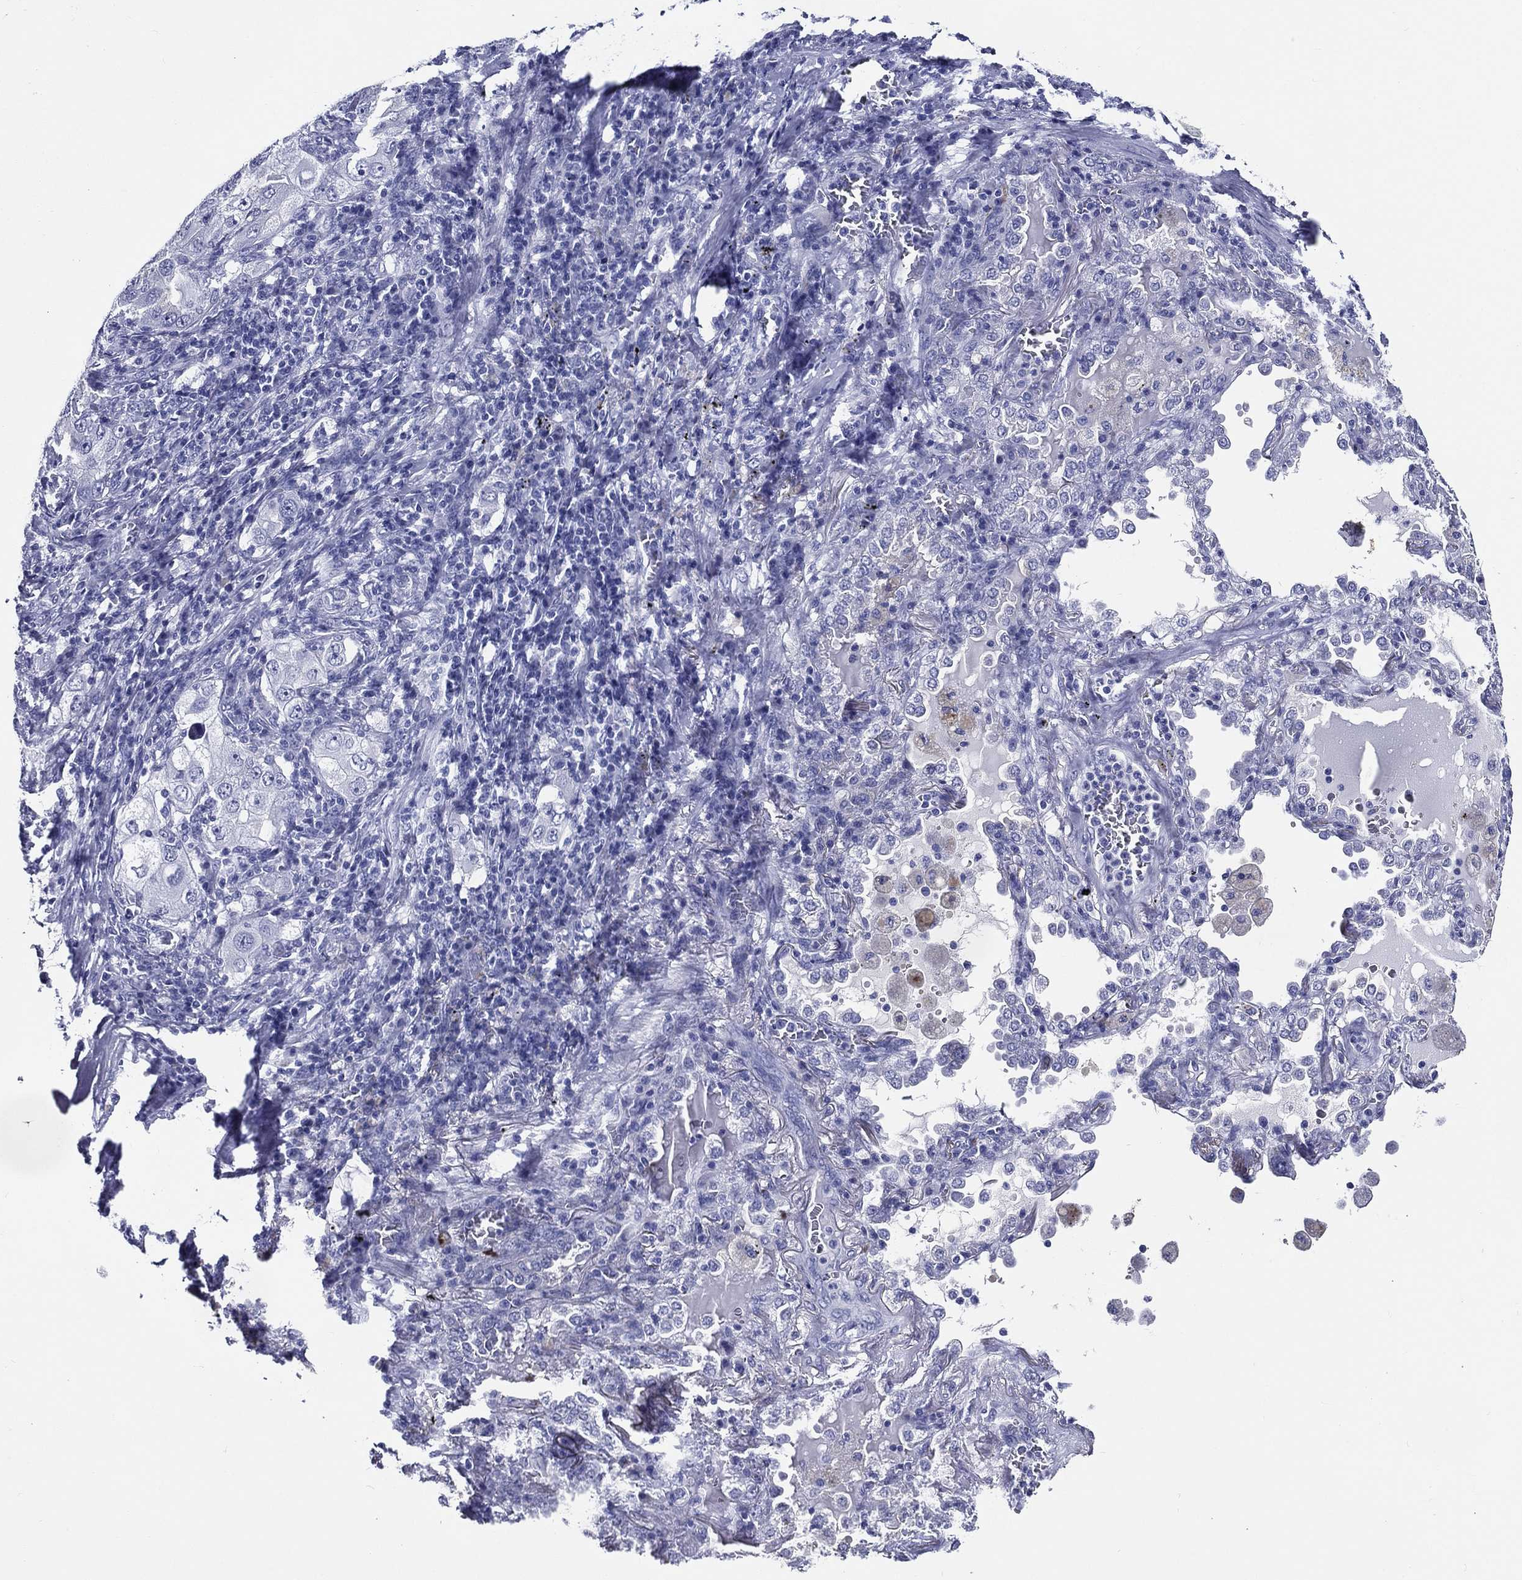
{"staining": {"intensity": "negative", "quantity": "none", "location": "none"}, "tissue": "lung cancer", "cell_type": "Tumor cells", "image_type": "cancer", "snomed": [{"axis": "morphology", "description": "Adenocarcinoma, NOS"}, {"axis": "topography", "description": "Lung"}], "caption": "High magnification brightfield microscopy of lung cancer (adenocarcinoma) stained with DAB (brown) and counterstained with hematoxylin (blue): tumor cells show no significant staining. Nuclei are stained in blue.", "gene": "ACE2", "patient": {"sex": "female", "age": 61}}